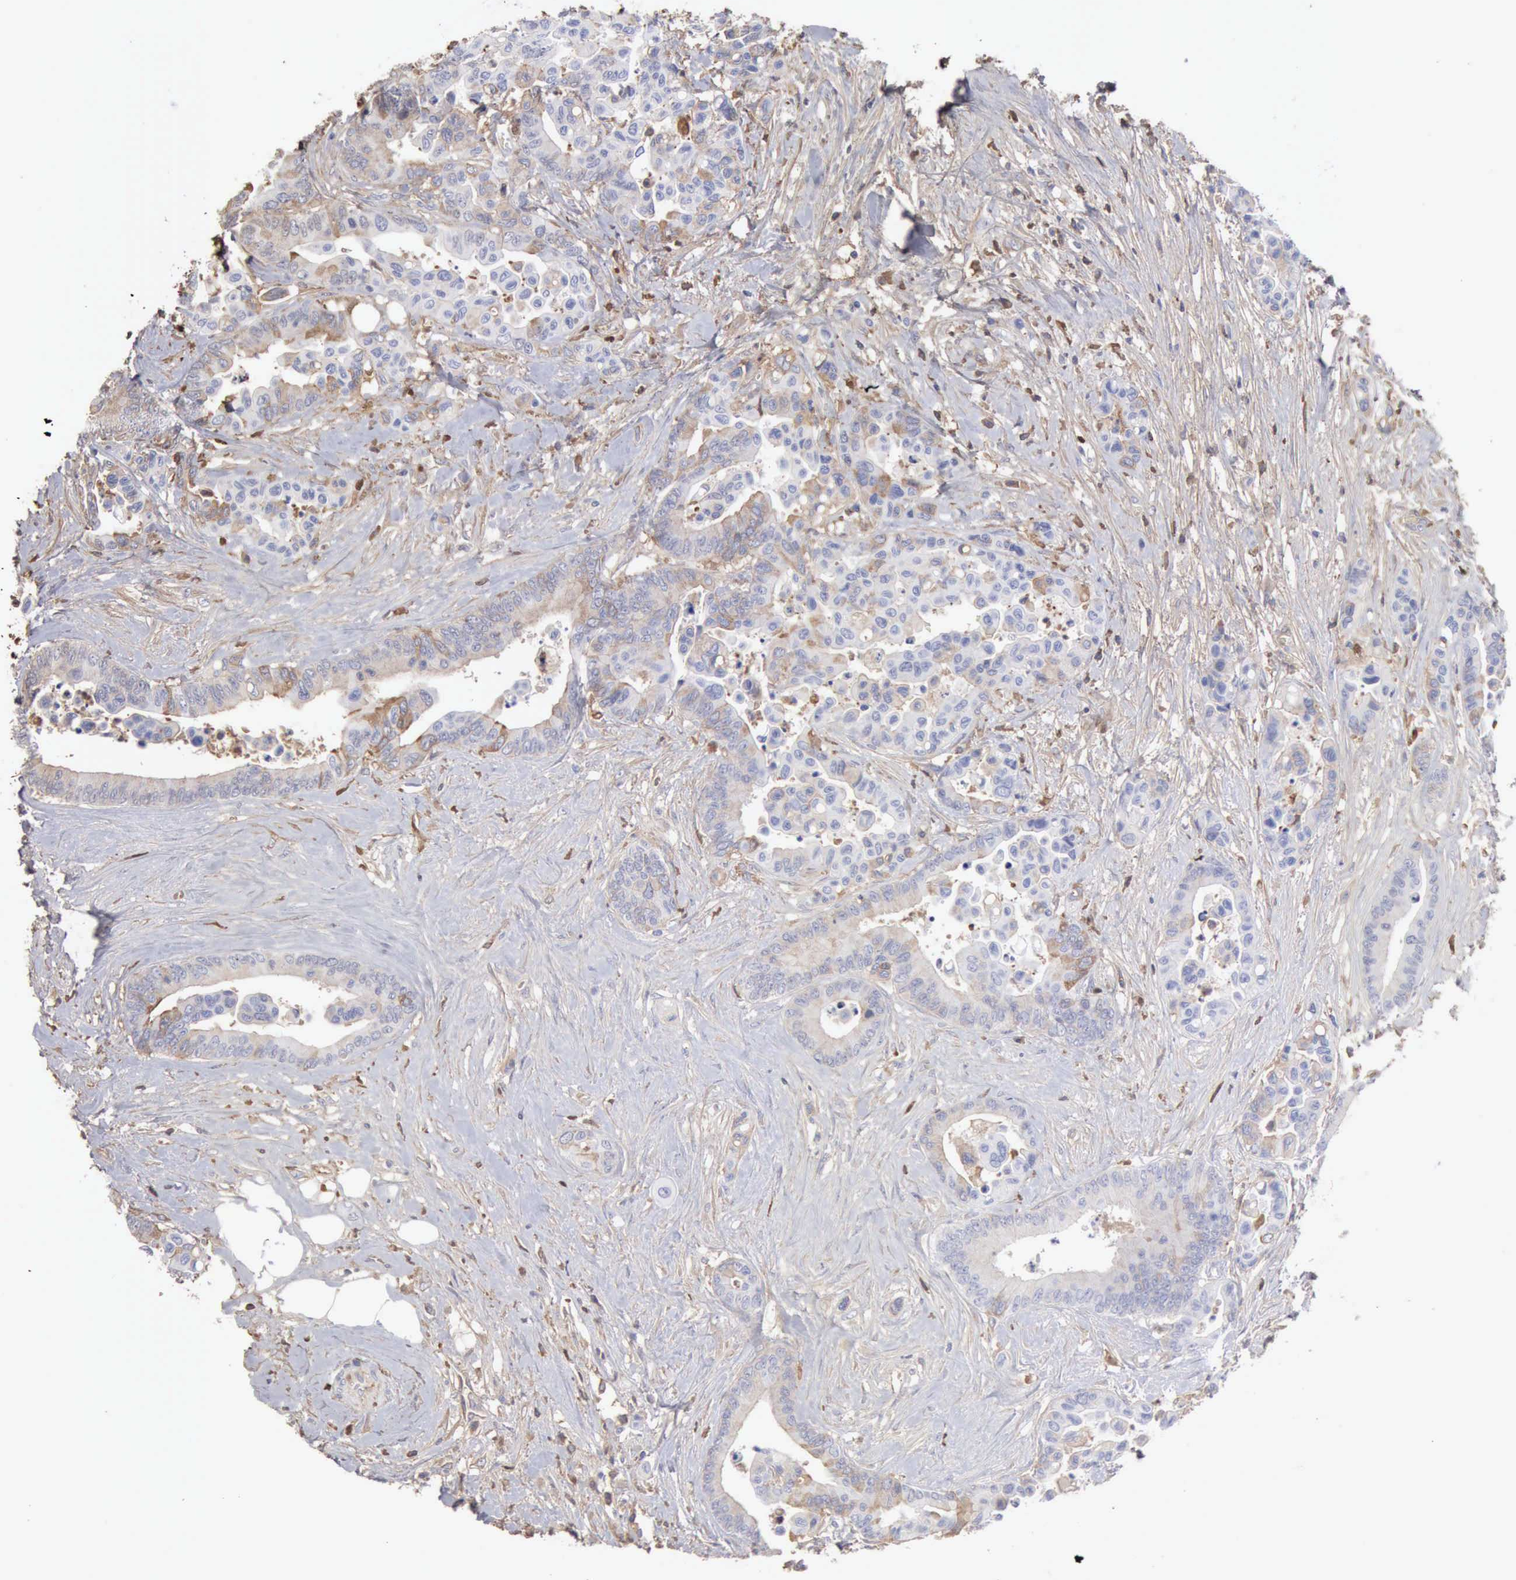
{"staining": {"intensity": "weak", "quantity": "<25%", "location": "cytoplasmic/membranous"}, "tissue": "colorectal cancer", "cell_type": "Tumor cells", "image_type": "cancer", "snomed": [{"axis": "morphology", "description": "Adenocarcinoma, NOS"}, {"axis": "topography", "description": "Colon"}], "caption": "There is no significant positivity in tumor cells of colorectal cancer (adenocarcinoma). The staining was performed using DAB (3,3'-diaminobenzidine) to visualize the protein expression in brown, while the nuclei were stained in blue with hematoxylin (Magnification: 20x).", "gene": "SERPINA1", "patient": {"sex": "male", "age": 82}}